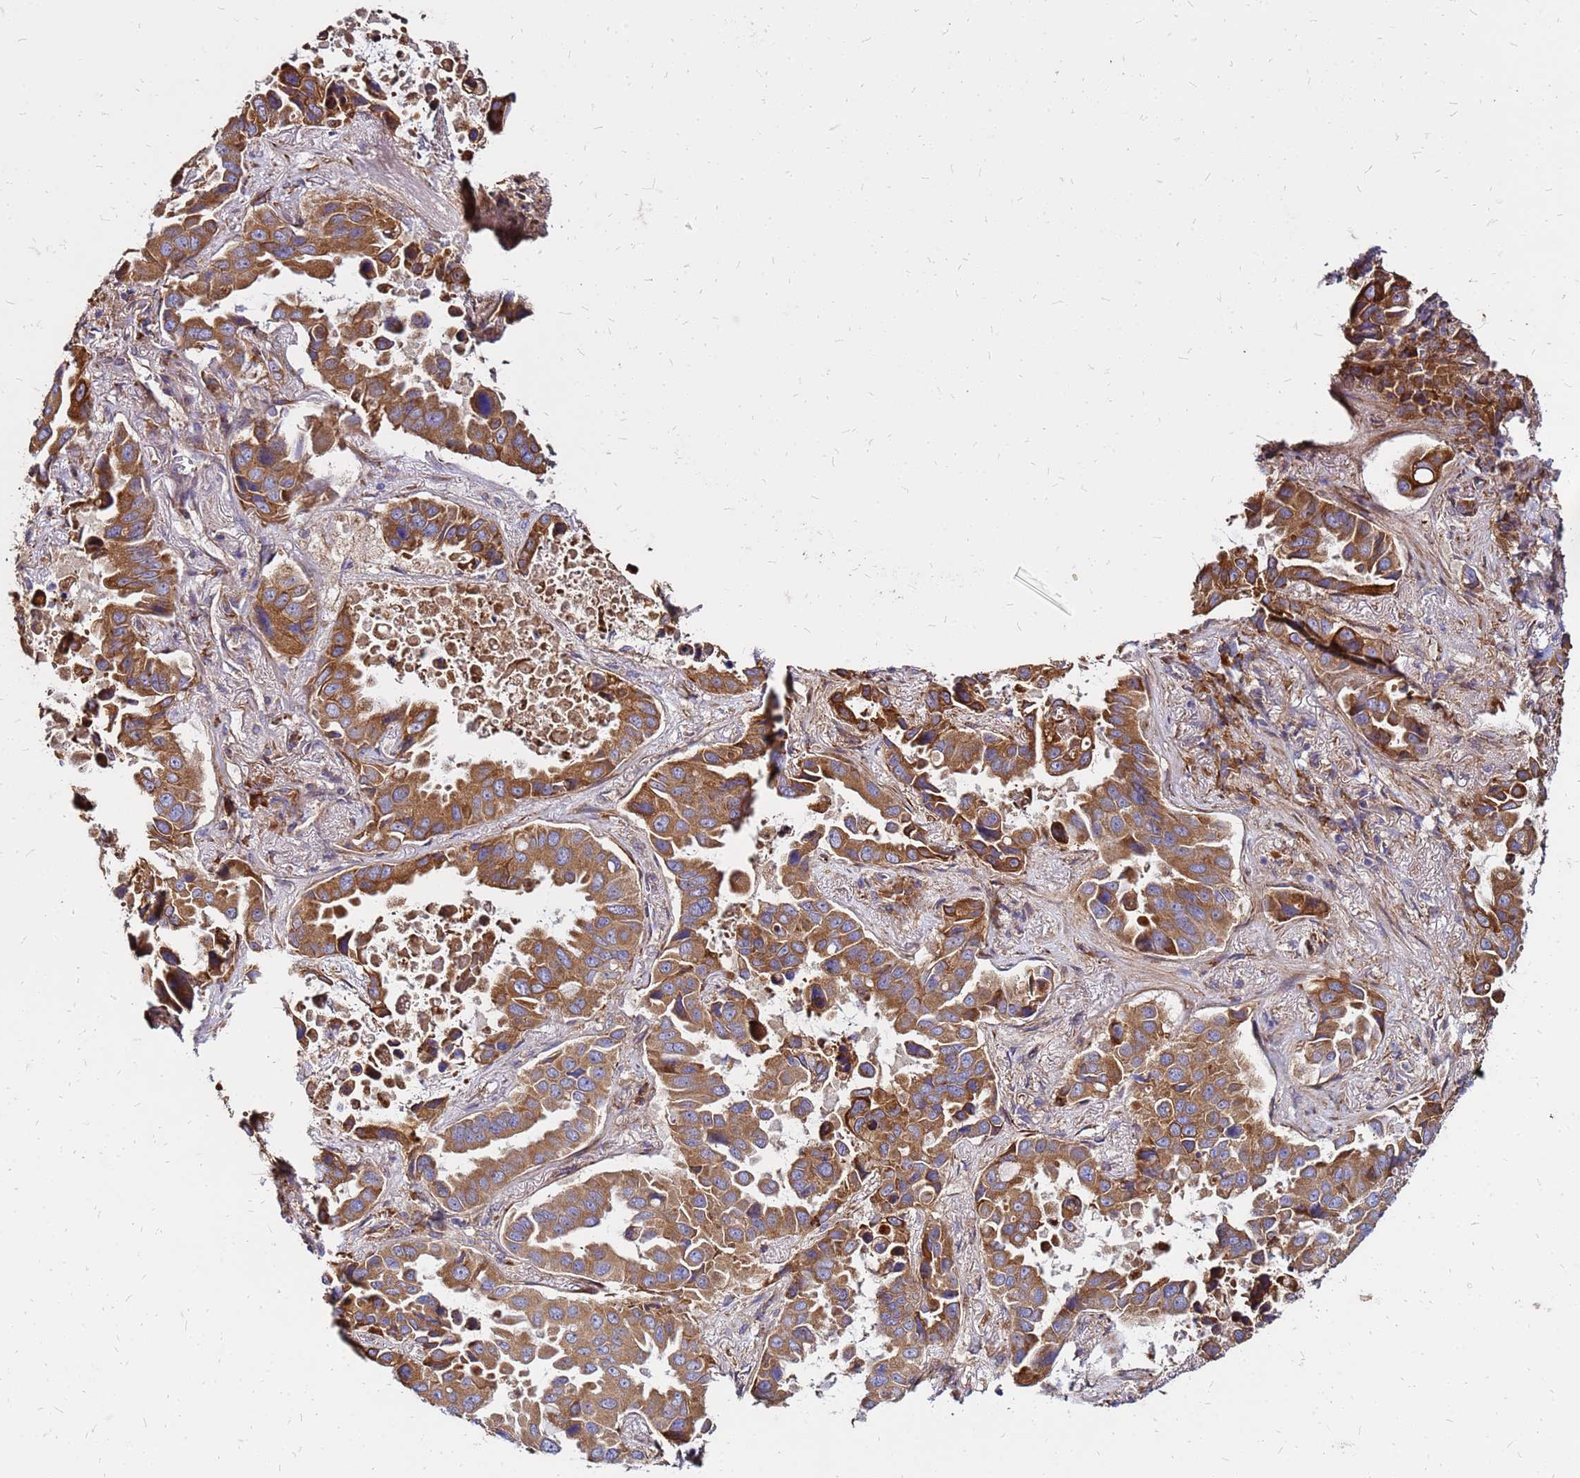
{"staining": {"intensity": "strong", "quantity": ">75%", "location": "cytoplasmic/membranous"}, "tissue": "lung cancer", "cell_type": "Tumor cells", "image_type": "cancer", "snomed": [{"axis": "morphology", "description": "Adenocarcinoma, NOS"}, {"axis": "topography", "description": "Lung"}], "caption": "A micrograph of lung cancer stained for a protein displays strong cytoplasmic/membranous brown staining in tumor cells.", "gene": "VMO1", "patient": {"sex": "male", "age": 64}}